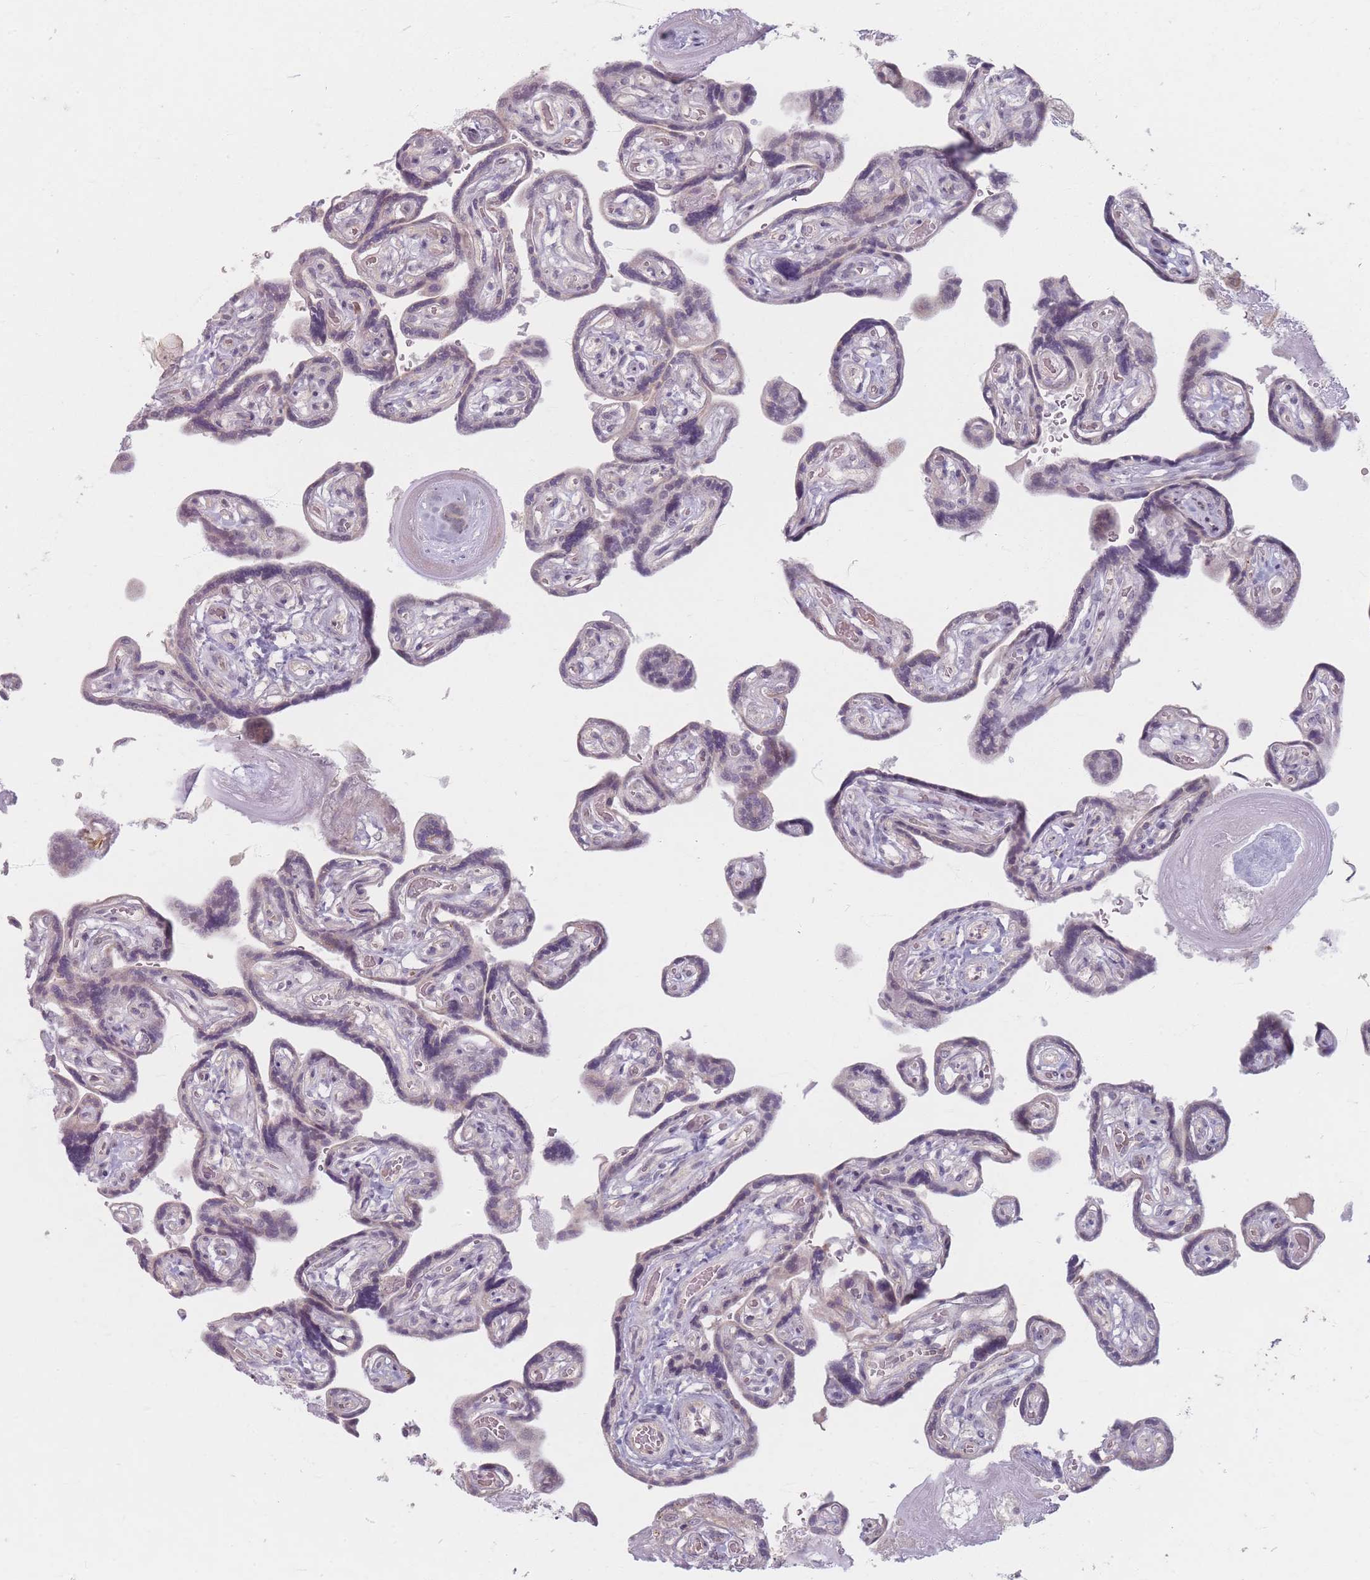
{"staining": {"intensity": "weak", "quantity": "<25%", "location": "cytoplasmic/membranous"}, "tissue": "placenta", "cell_type": "Decidual cells", "image_type": "normal", "snomed": [{"axis": "morphology", "description": "Normal tissue, NOS"}, {"axis": "topography", "description": "Placenta"}], "caption": "Immunohistochemistry (IHC) of normal placenta shows no expression in decidual cells.", "gene": "GABRA6", "patient": {"sex": "female", "age": 32}}